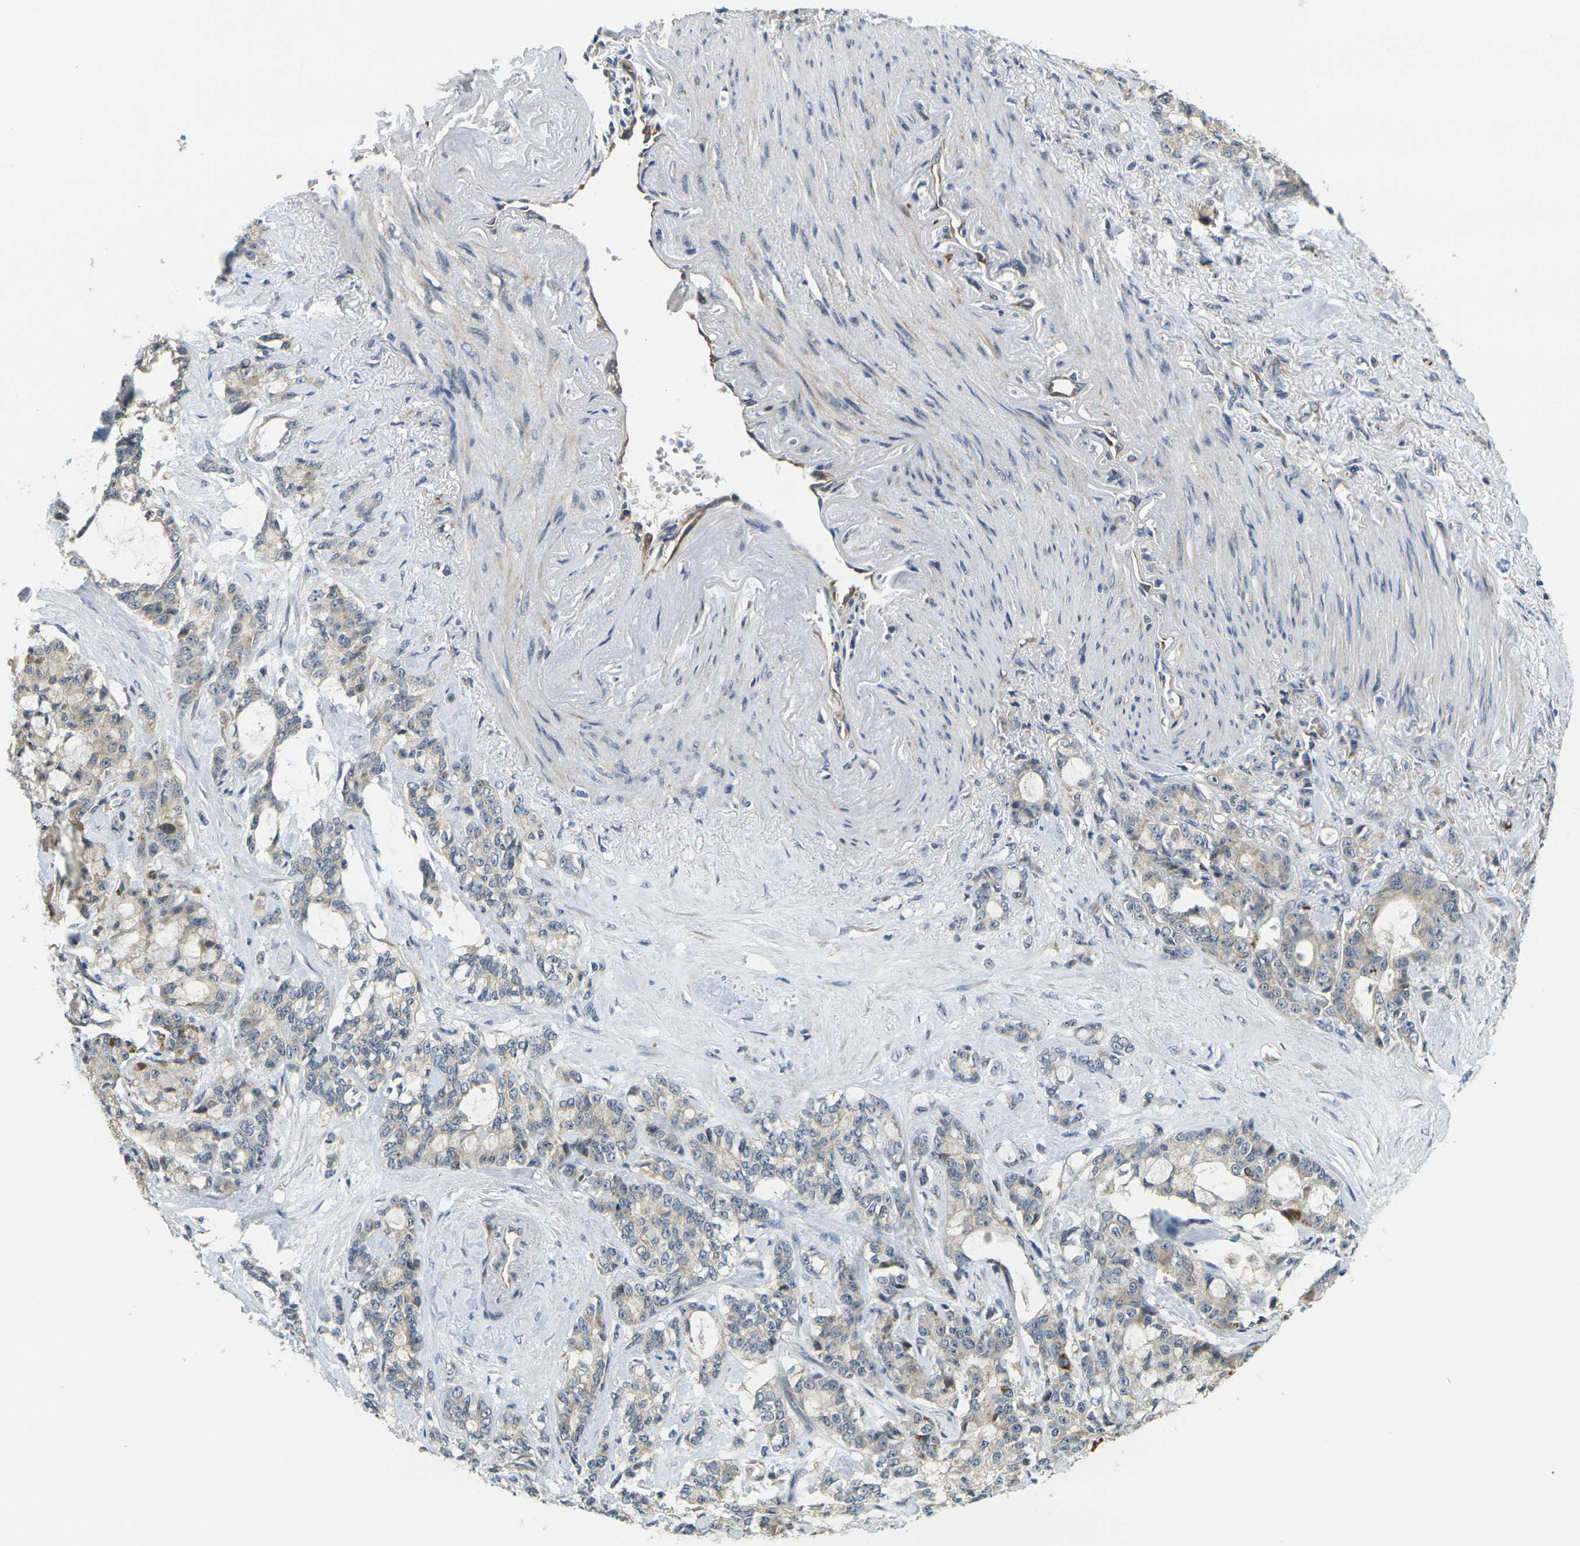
{"staining": {"intensity": "weak", "quantity": "<25%", "location": "cytoplasmic/membranous"}, "tissue": "pancreatic cancer", "cell_type": "Tumor cells", "image_type": "cancer", "snomed": [{"axis": "morphology", "description": "Adenocarcinoma, NOS"}, {"axis": "topography", "description": "Pancreas"}], "caption": "Immunohistochemistry (IHC) micrograph of neoplastic tissue: human pancreatic adenocarcinoma stained with DAB (3,3'-diaminobenzidine) shows no significant protein positivity in tumor cells.", "gene": "MINAR2", "patient": {"sex": "female", "age": 73}}